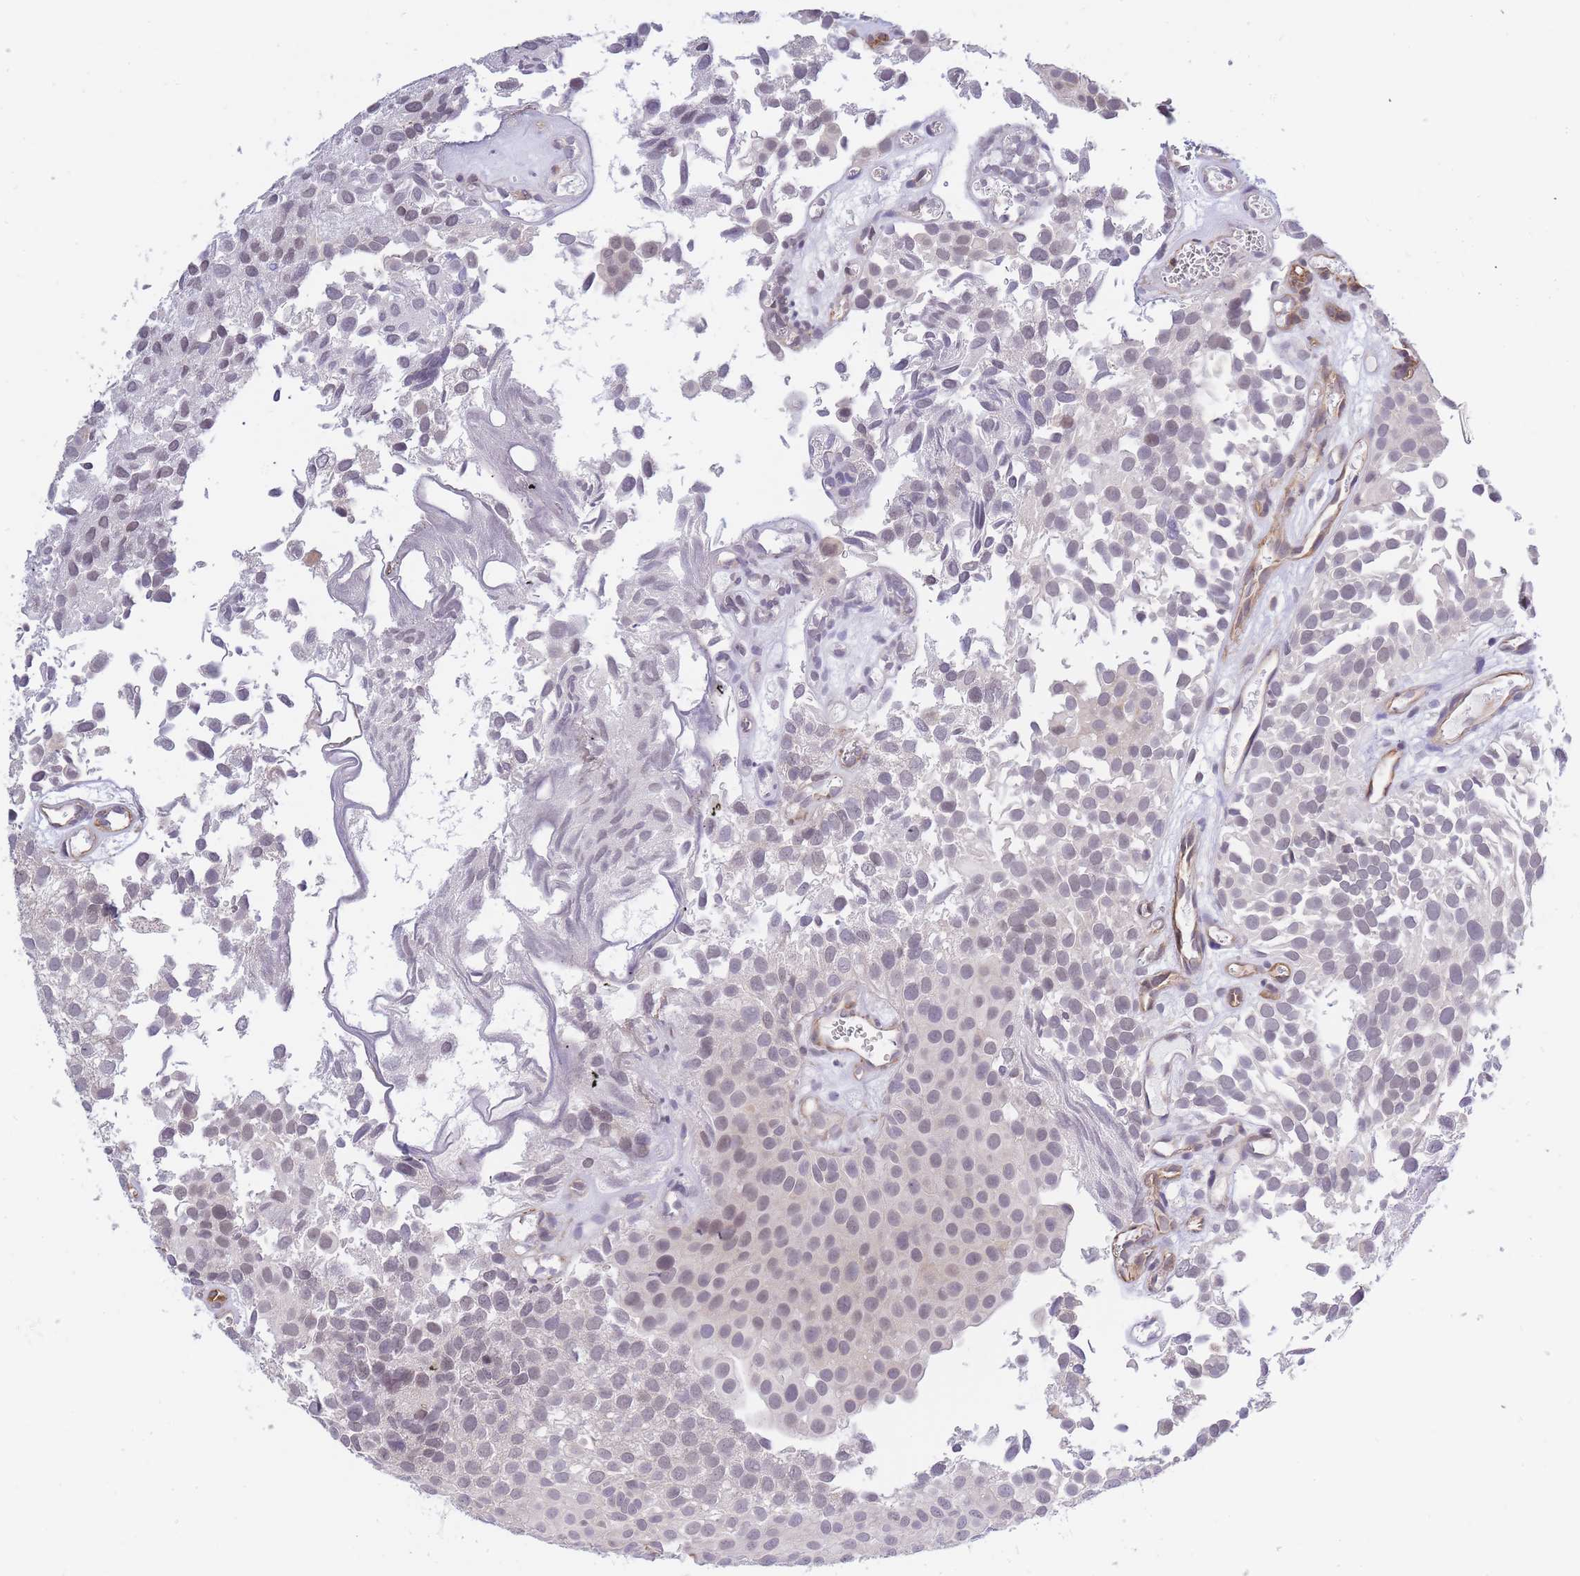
{"staining": {"intensity": "negative", "quantity": "none", "location": "none"}, "tissue": "urothelial cancer", "cell_type": "Tumor cells", "image_type": "cancer", "snomed": [{"axis": "morphology", "description": "Urothelial carcinoma, Low grade"}, {"axis": "topography", "description": "Urinary bladder"}], "caption": "Urothelial carcinoma (low-grade) stained for a protein using immunohistochemistry displays no staining tumor cells.", "gene": "C19orf25", "patient": {"sex": "male", "age": 88}}